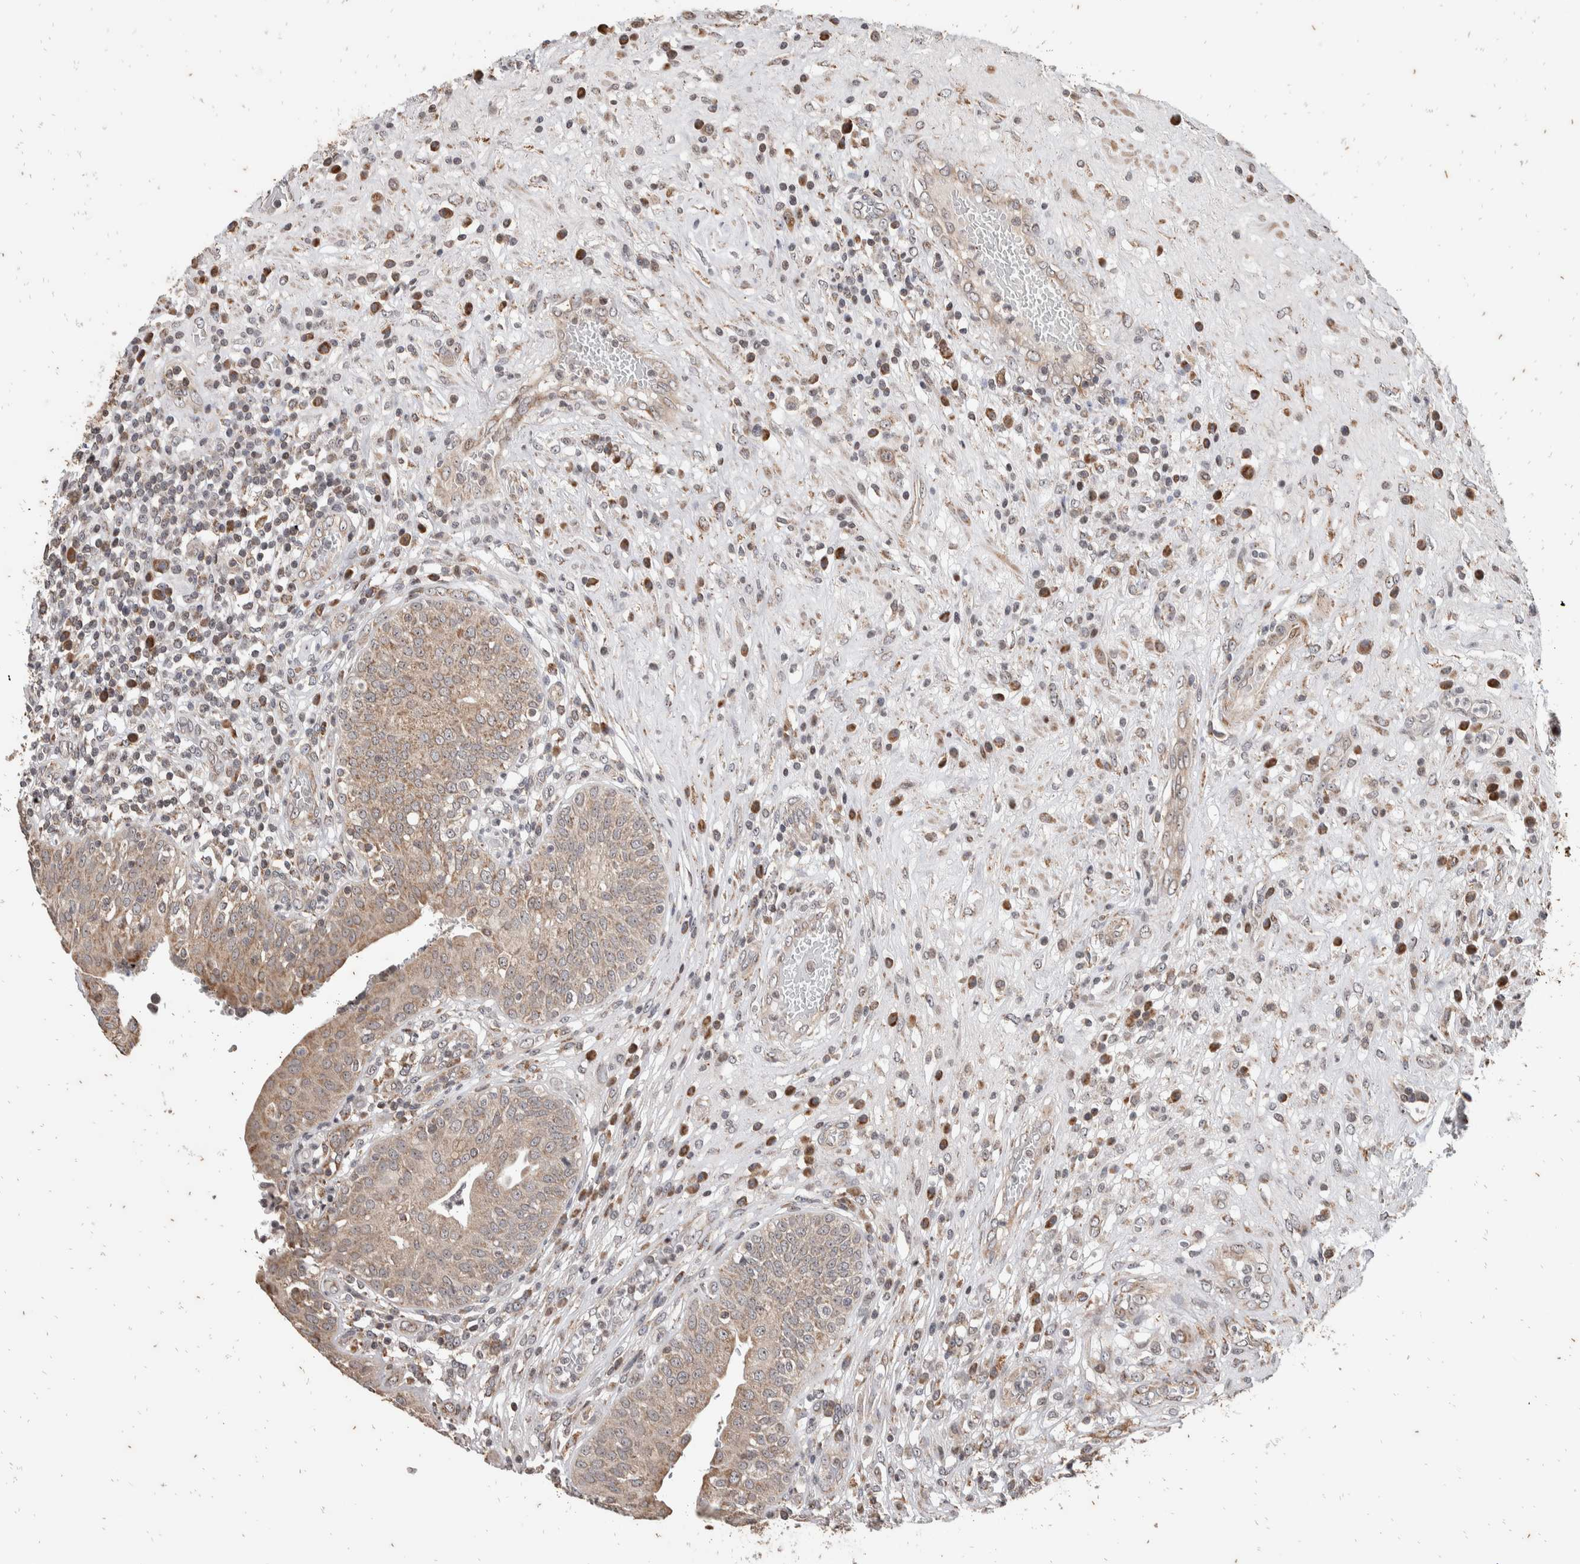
{"staining": {"intensity": "weak", "quantity": ">75%", "location": "cytoplasmic/membranous,nuclear"}, "tissue": "urinary bladder", "cell_type": "Urothelial cells", "image_type": "normal", "snomed": [{"axis": "morphology", "description": "Normal tissue, NOS"}, {"axis": "topography", "description": "Urinary bladder"}], "caption": "This micrograph shows IHC staining of normal human urinary bladder, with low weak cytoplasmic/membranous,nuclear staining in approximately >75% of urothelial cells.", "gene": "ATXN7L1", "patient": {"sex": "female", "age": 62}}